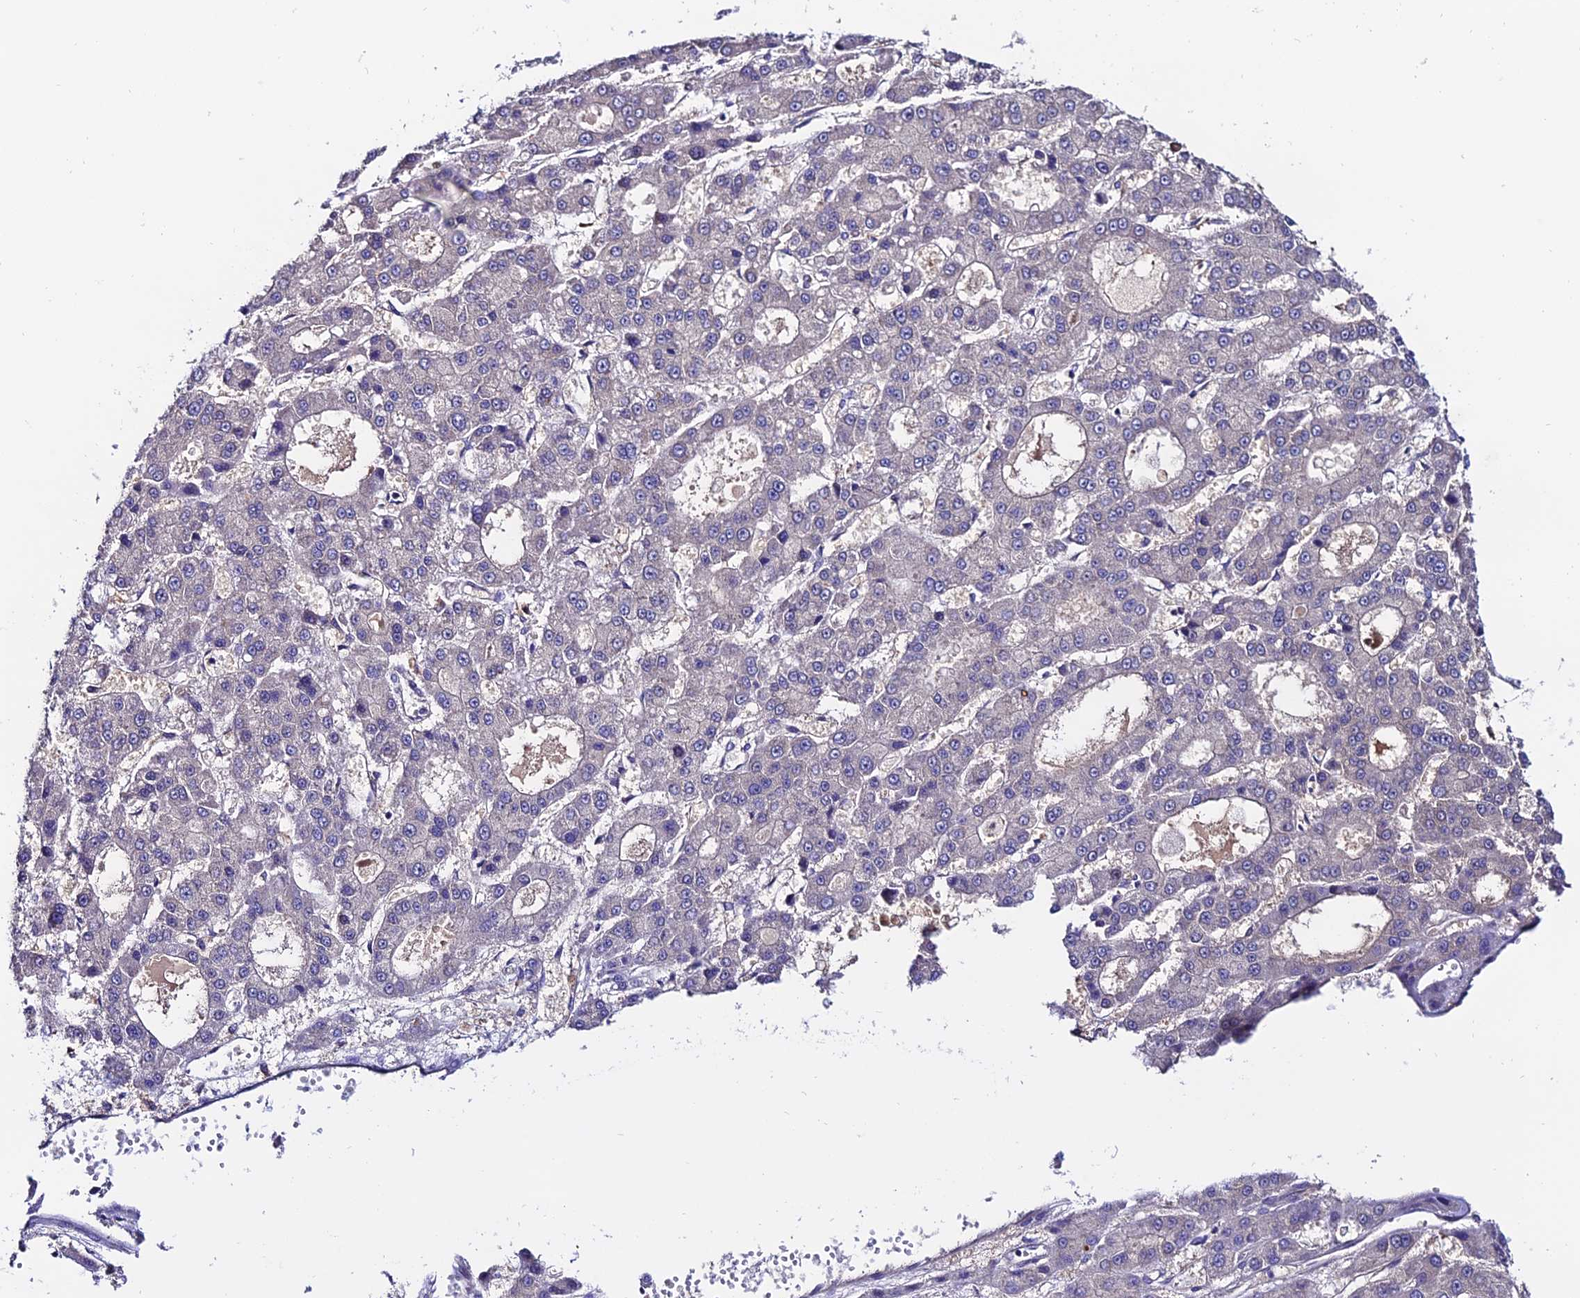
{"staining": {"intensity": "negative", "quantity": "none", "location": "none"}, "tissue": "liver cancer", "cell_type": "Tumor cells", "image_type": "cancer", "snomed": [{"axis": "morphology", "description": "Carcinoma, Hepatocellular, NOS"}, {"axis": "topography", "description": "Liver"}], "caption": "DAB (3,3'-diaminobenzidine) immunohistochemical staining of liver cancer (hepatocellular carcinoma) shows no significant expression in tumor cells.", "gene": "FZD8", "patient": {"sex": "male", "age": 70}}